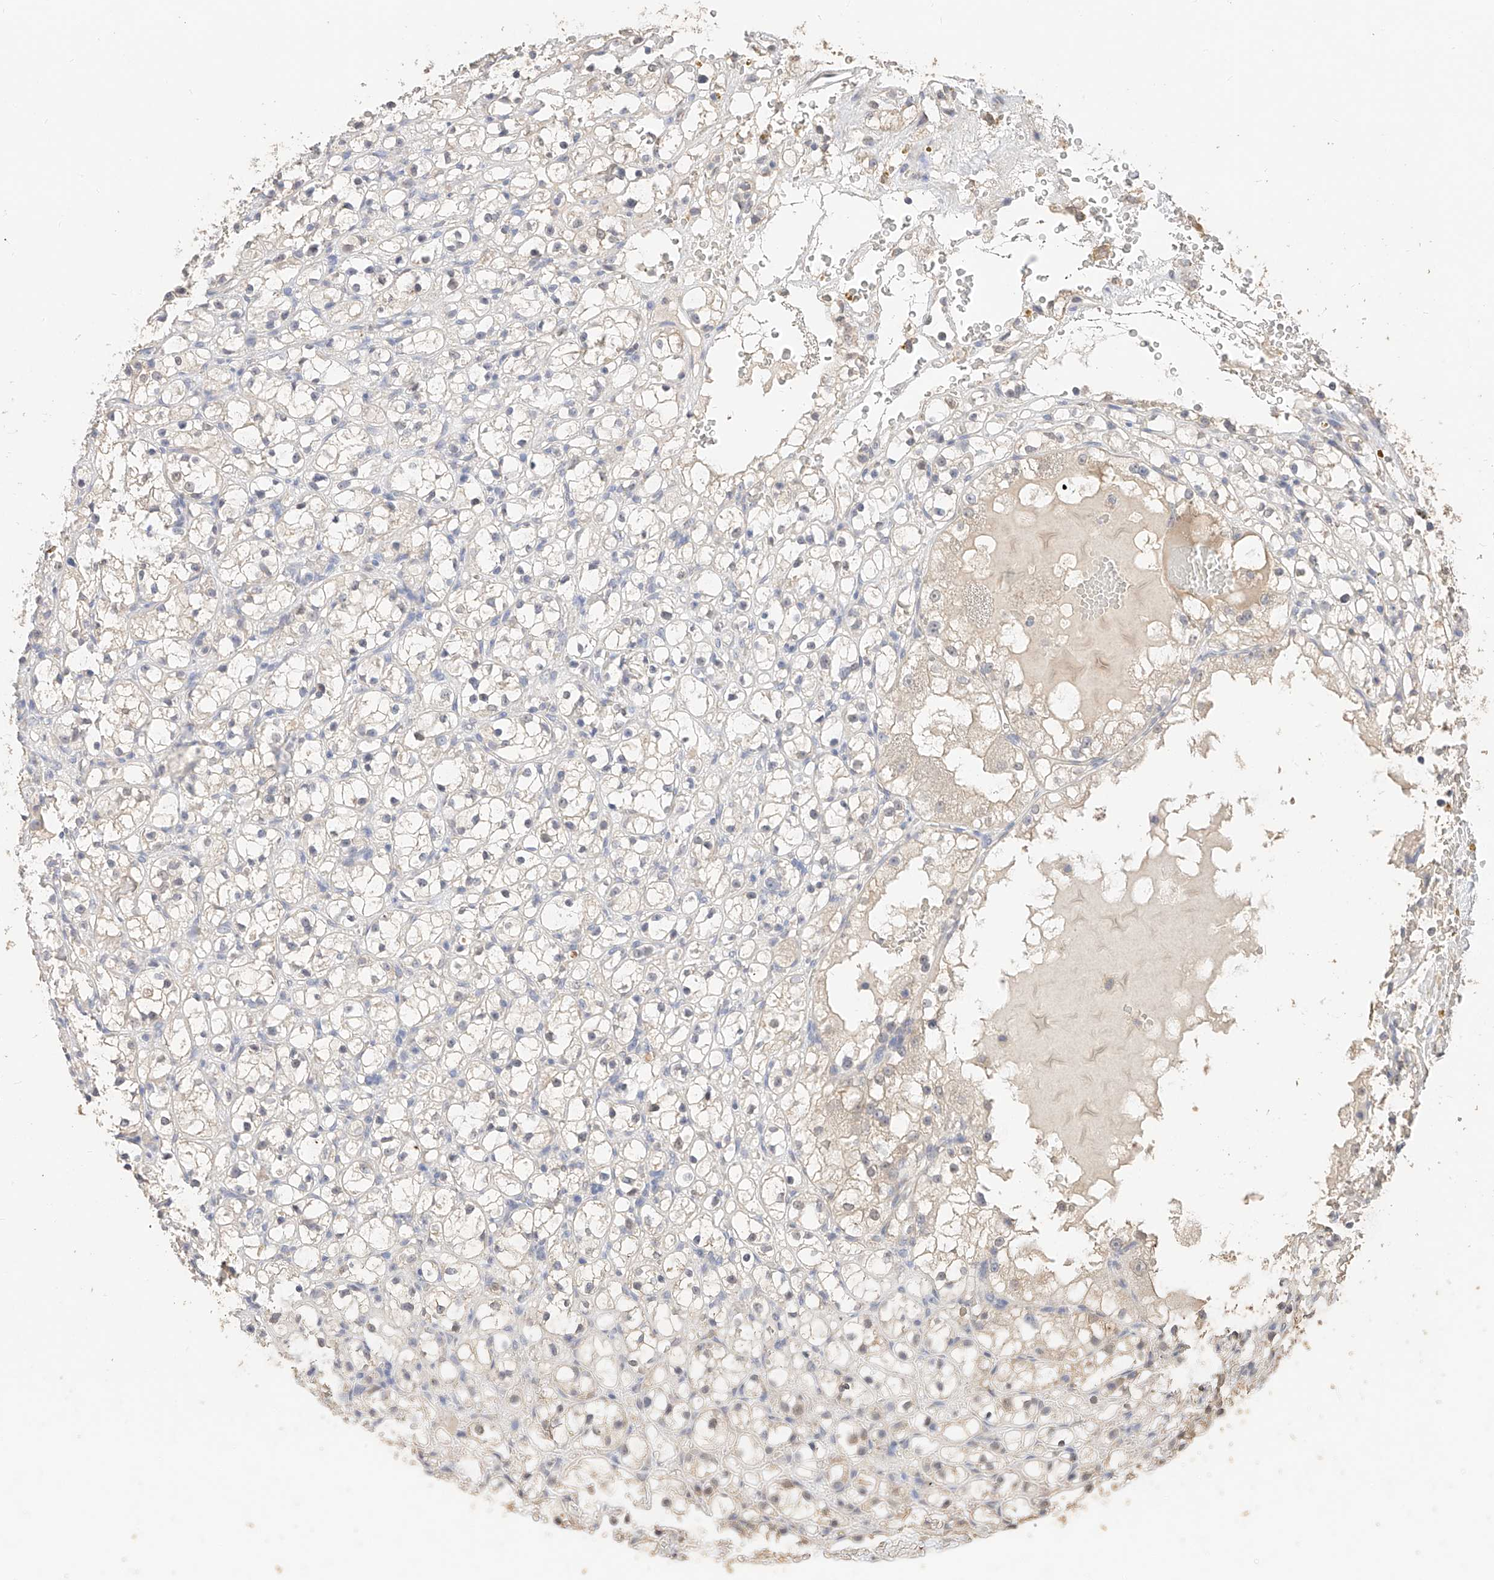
{"staining": {"intensity": "negative", "quantity": "none", "location": "none"}, "tissue": "renal cancer", "cell_type": "Tumor cells", "image_type": "cancer", "snomed": [{"axis": "morphology", "description": "Adenocarcinoma, NOS"}, {"axis": "topography", "description": "Kidney"}], "caption": "This is an immunohistochemistry (IHC) histopathology image of renal cancer (adenocarcinoma). There is no positivity in tumor cells.", "gene": "IL22RA2", "patient": {"sex": "male", "age": 61}}